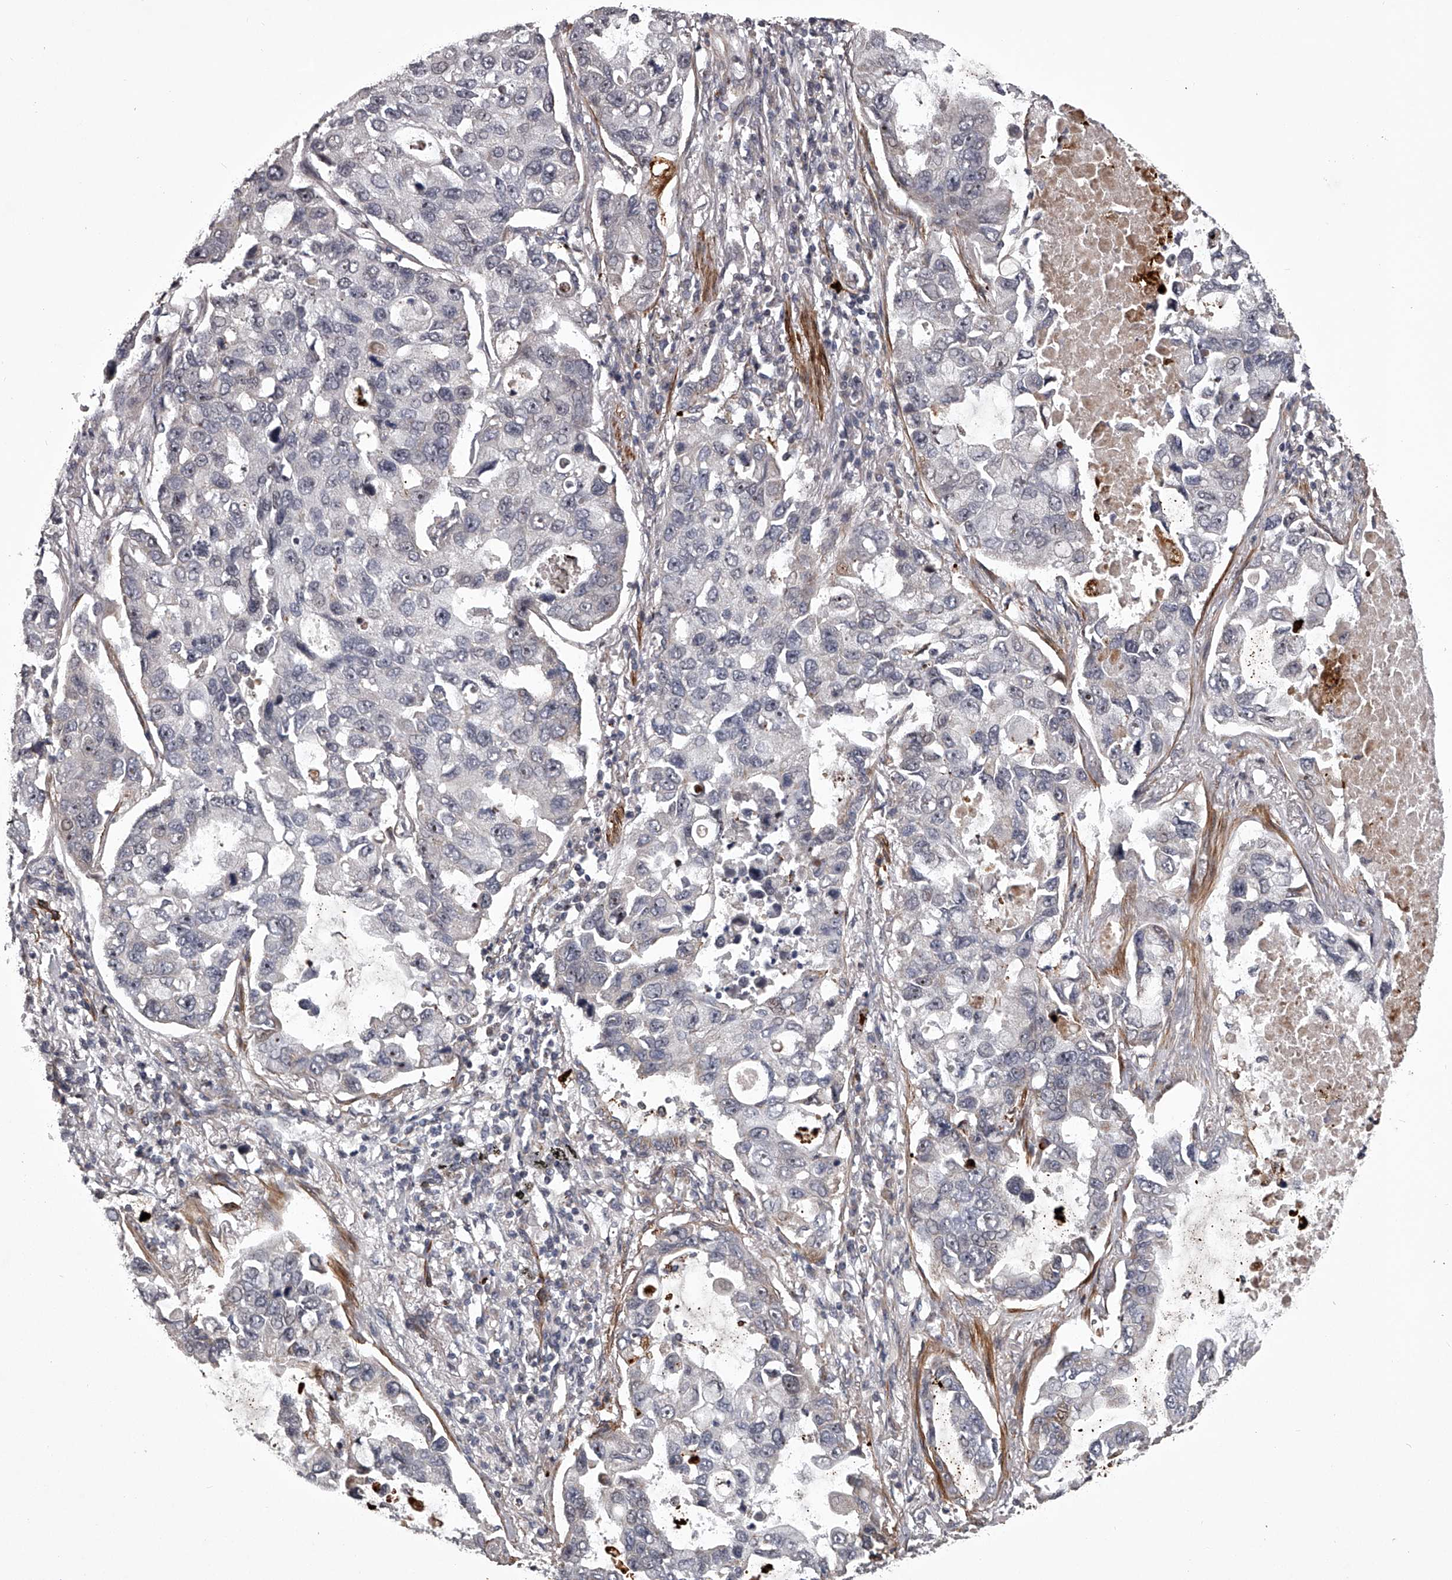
{"staining": {"intensity": "negative", "quantity": "none", "location": "none"}, "tissue": "lung cancer", "cell_type": "Tumor cells", "image_type": "cancer", "snomed": [{"axis": "morphology", "description": "Adenocarcinoma, NOS"}, {"axis": "topography", "description": "Lung"}], "caption": "Immunohistochemistry (IHC) histopathology image of human lung cancer (adenocarcinoma) stained for a protein (brown), which demonstrates no positivity in tumor cells. The staining was performed using DAB to visualize the protein expression in brown, while the nuclei were stained in blue with hematoxylin (Magnification: 20x).", "gene": "RRP36", "patient": {"sex": "male", "age": 64}}